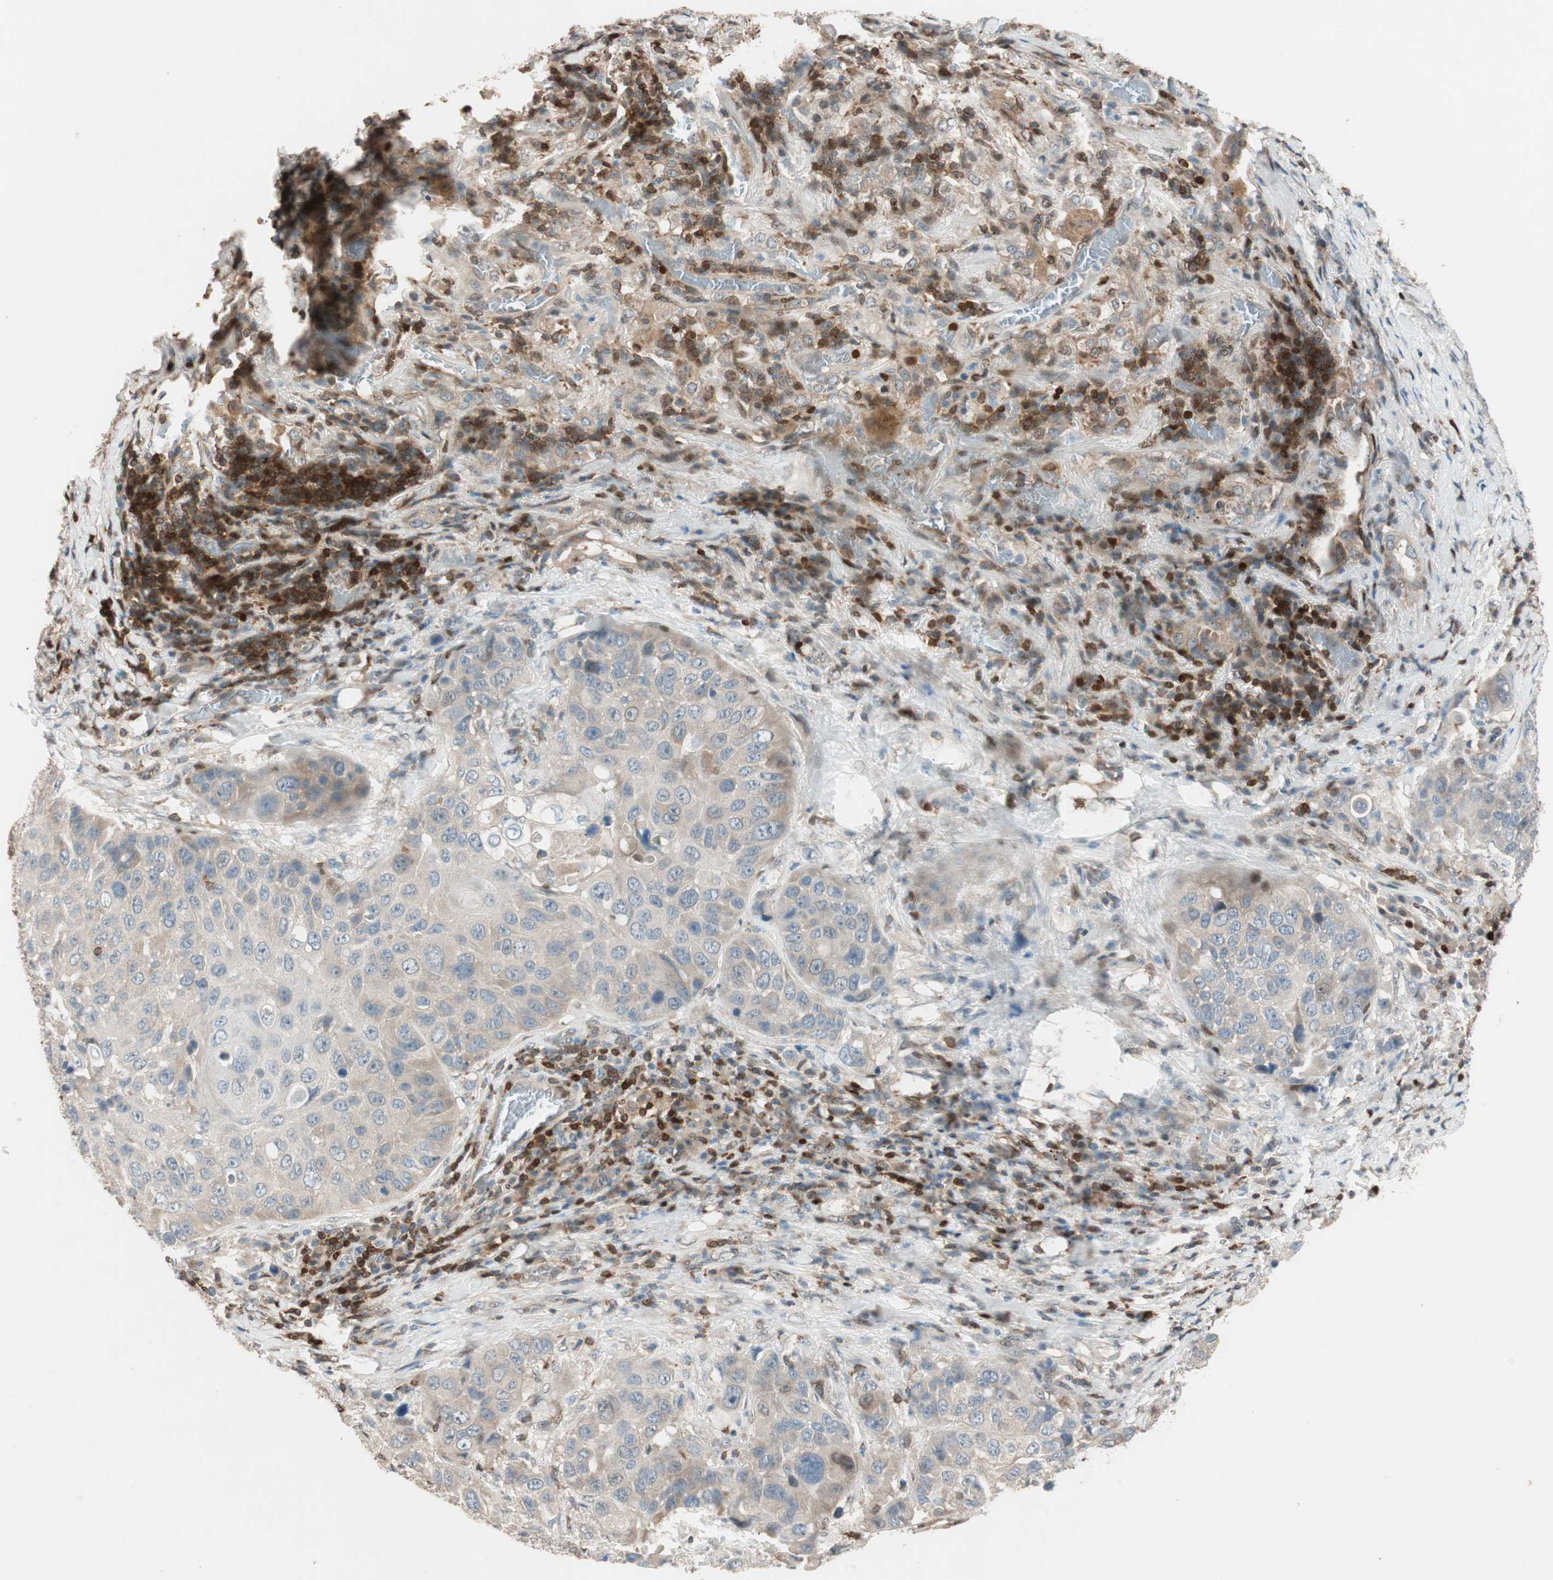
{"staining": {"intensity": "weak", "quantity": ">75%", "location": "cytoplasmic/membranous"}, "tissue": "lung cancer", "cell_type": "Tumor cells", "image_type": "cancer", "snomed": [{"axis": "morphology", "description": "Squamous cell carcinoma, NOS"}, {"axis": "topography", "description": "Lung"}], "caption": "The image reveals staining of lung squamous cell carcinoma, revealing weak cytoplasmic/membranous protein expression (brown color) within tumor cells.", "gene": "BIN1", "patient": {"sex": "male", "age": 57}}